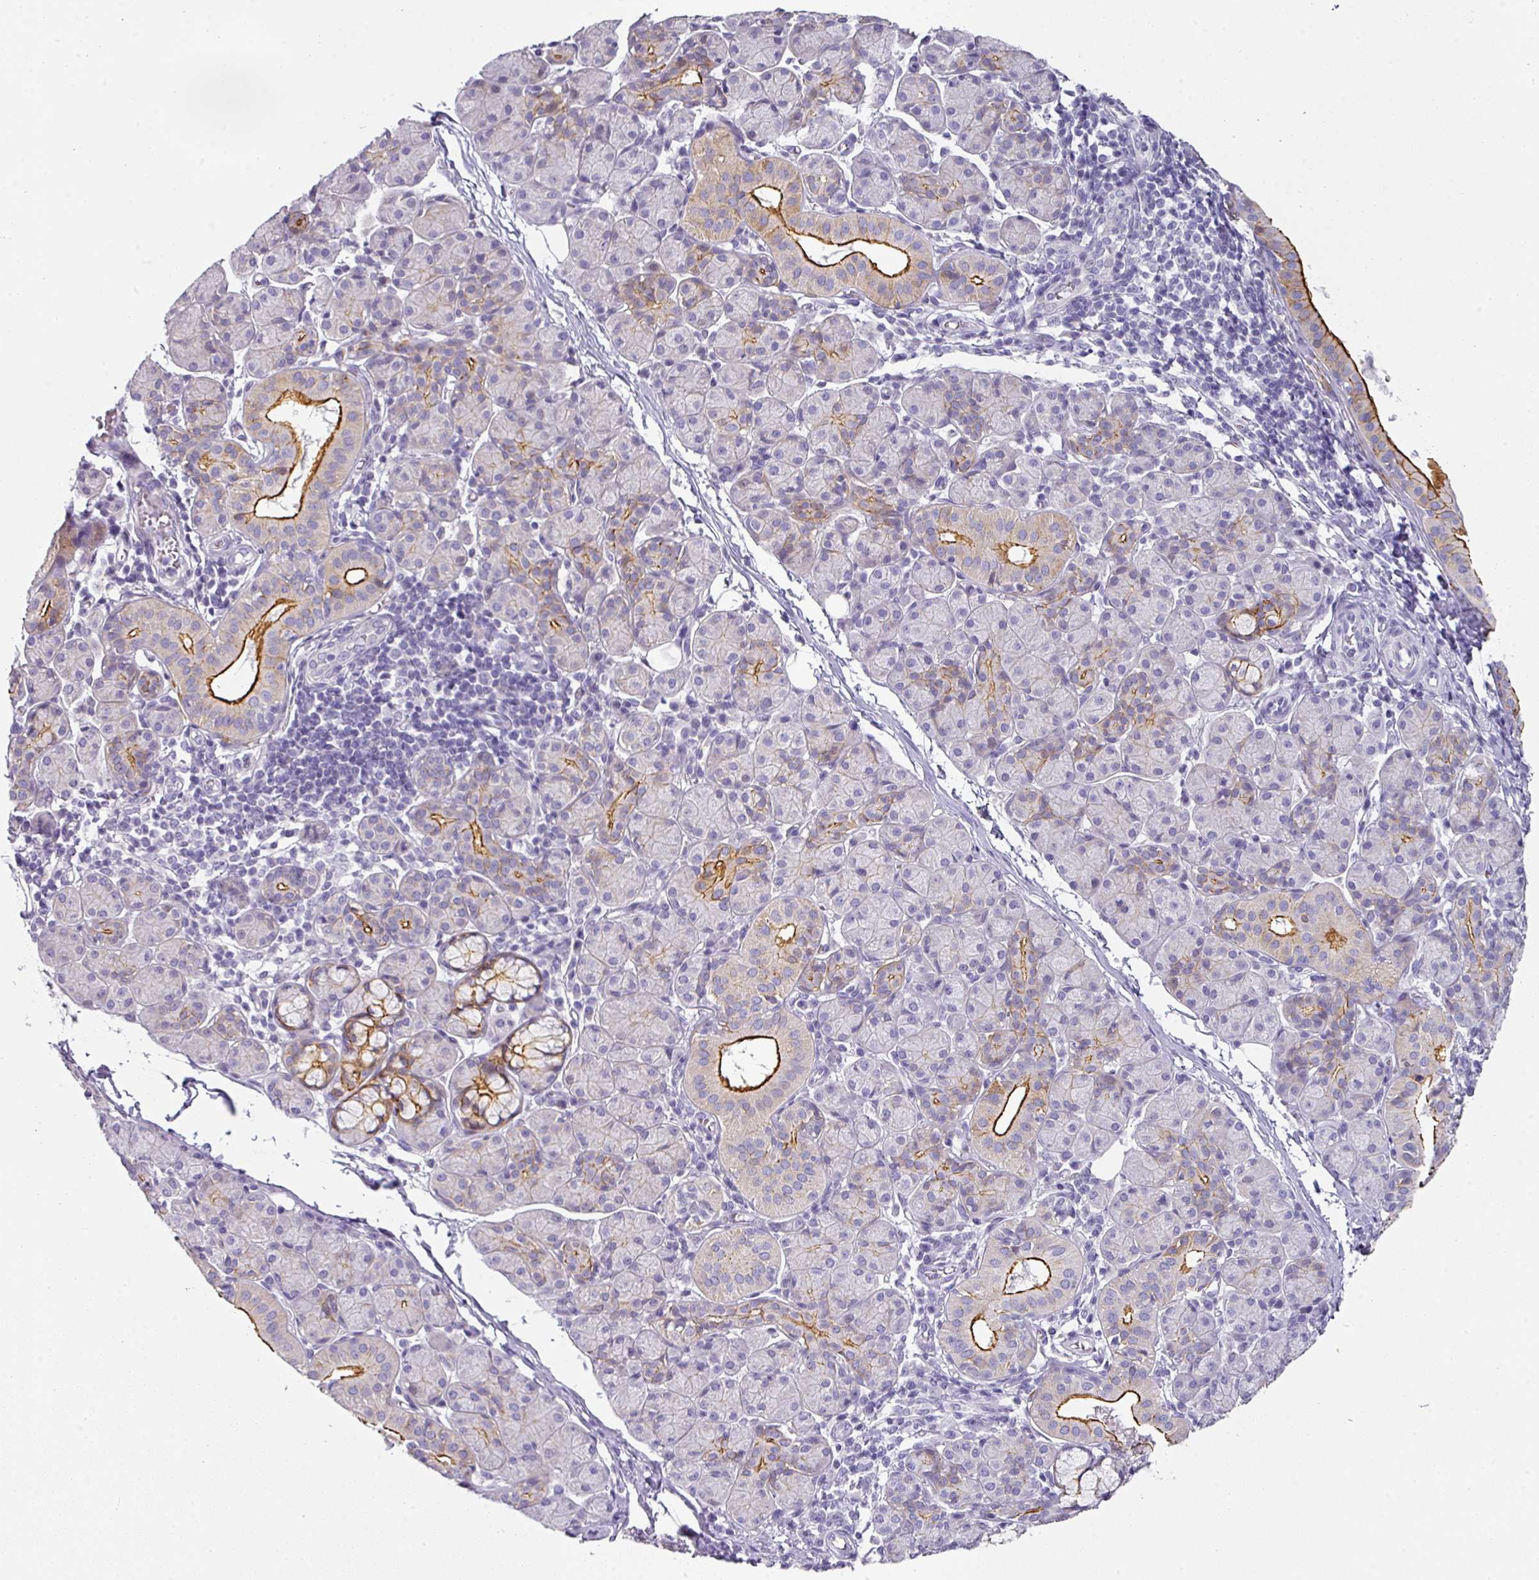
{"staining": {"intensity": "strong", "quantity": "<25%", "location": "cytoplasmic/membranous"}, "tissue": "salivary gland", "cell_type": "Glandular cells", "image_type": "normal", "snomed": [{"axis": "morphology", "description": "Normal tissue, NOS"}, {"axis": "morphology", "description": "Inflammation, NOS"}, {"axis": "topography", "description": "Lymph node"}, {"axis": "topography", "description": "Salivary gland"}], "caption": "Immunohistochemical staining of unremarkable salivary gland shows strong cytoplasmic/membranous protein staining in about <25% of glandular cells. Using DAB (brown) and hematoxylin (blue) stains, captured at high magnification using brightfield microscopy.", "gene": "ANKRD29", "patient": {"sex": "male", "age": 3}}